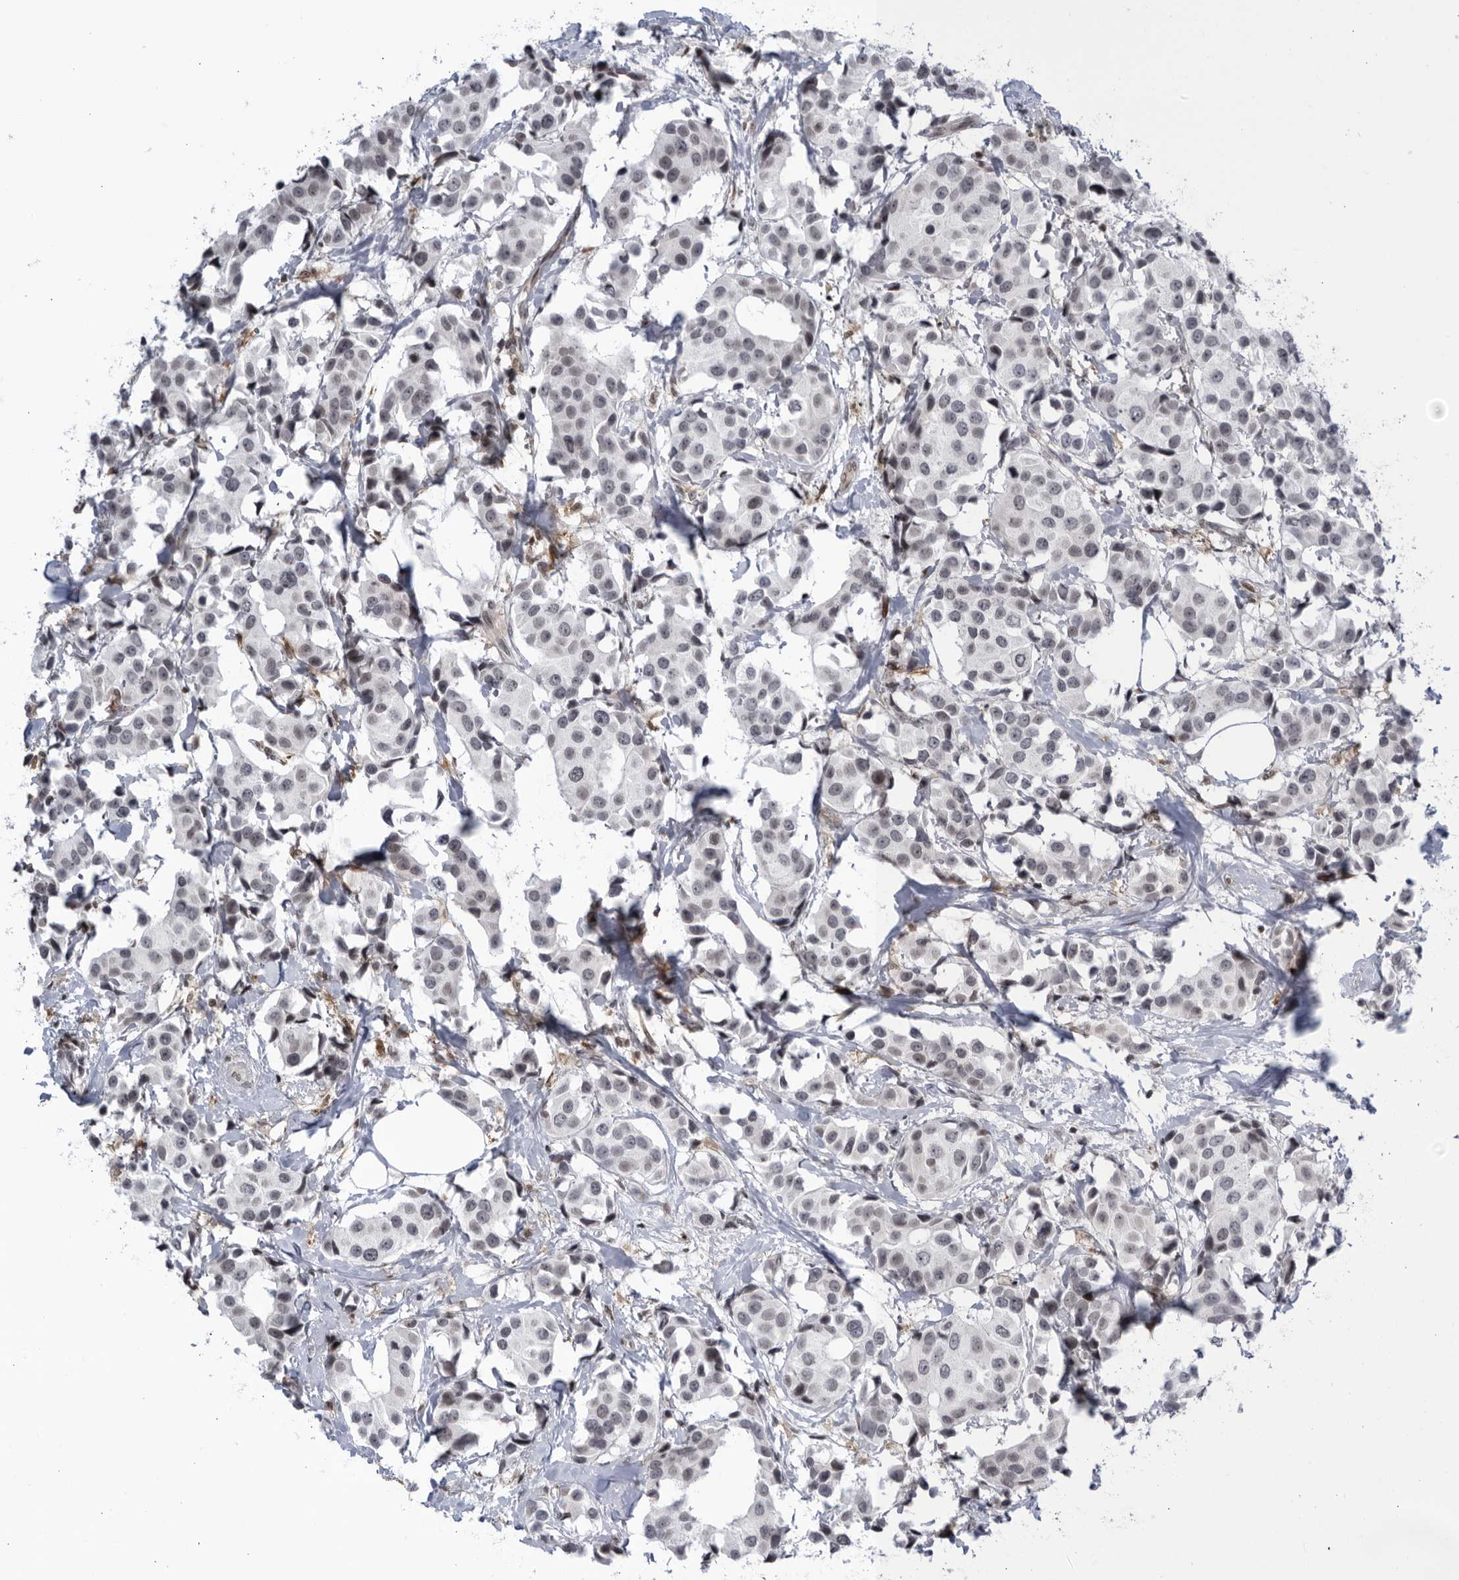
{"staining": {"intensity": "negative", "quantity": "none", "location": "none"}, "tissue": "breast cancer", "cell_type": "Tumor cells", "image_type": "cancer", "snomed": [{"axis": "morphology", "description": "Normal tissue, NOS"}, {"axis": "morphology", "description": "Duct carcinoma"}, {"axis": "topography", "description": "Breast"}], "caption": "Breast cancer was stained to show a protein in brown. There is no significant expression in tumor cells.", "gene": "DTL", "patient": {"sex": "female", "age": 39}}